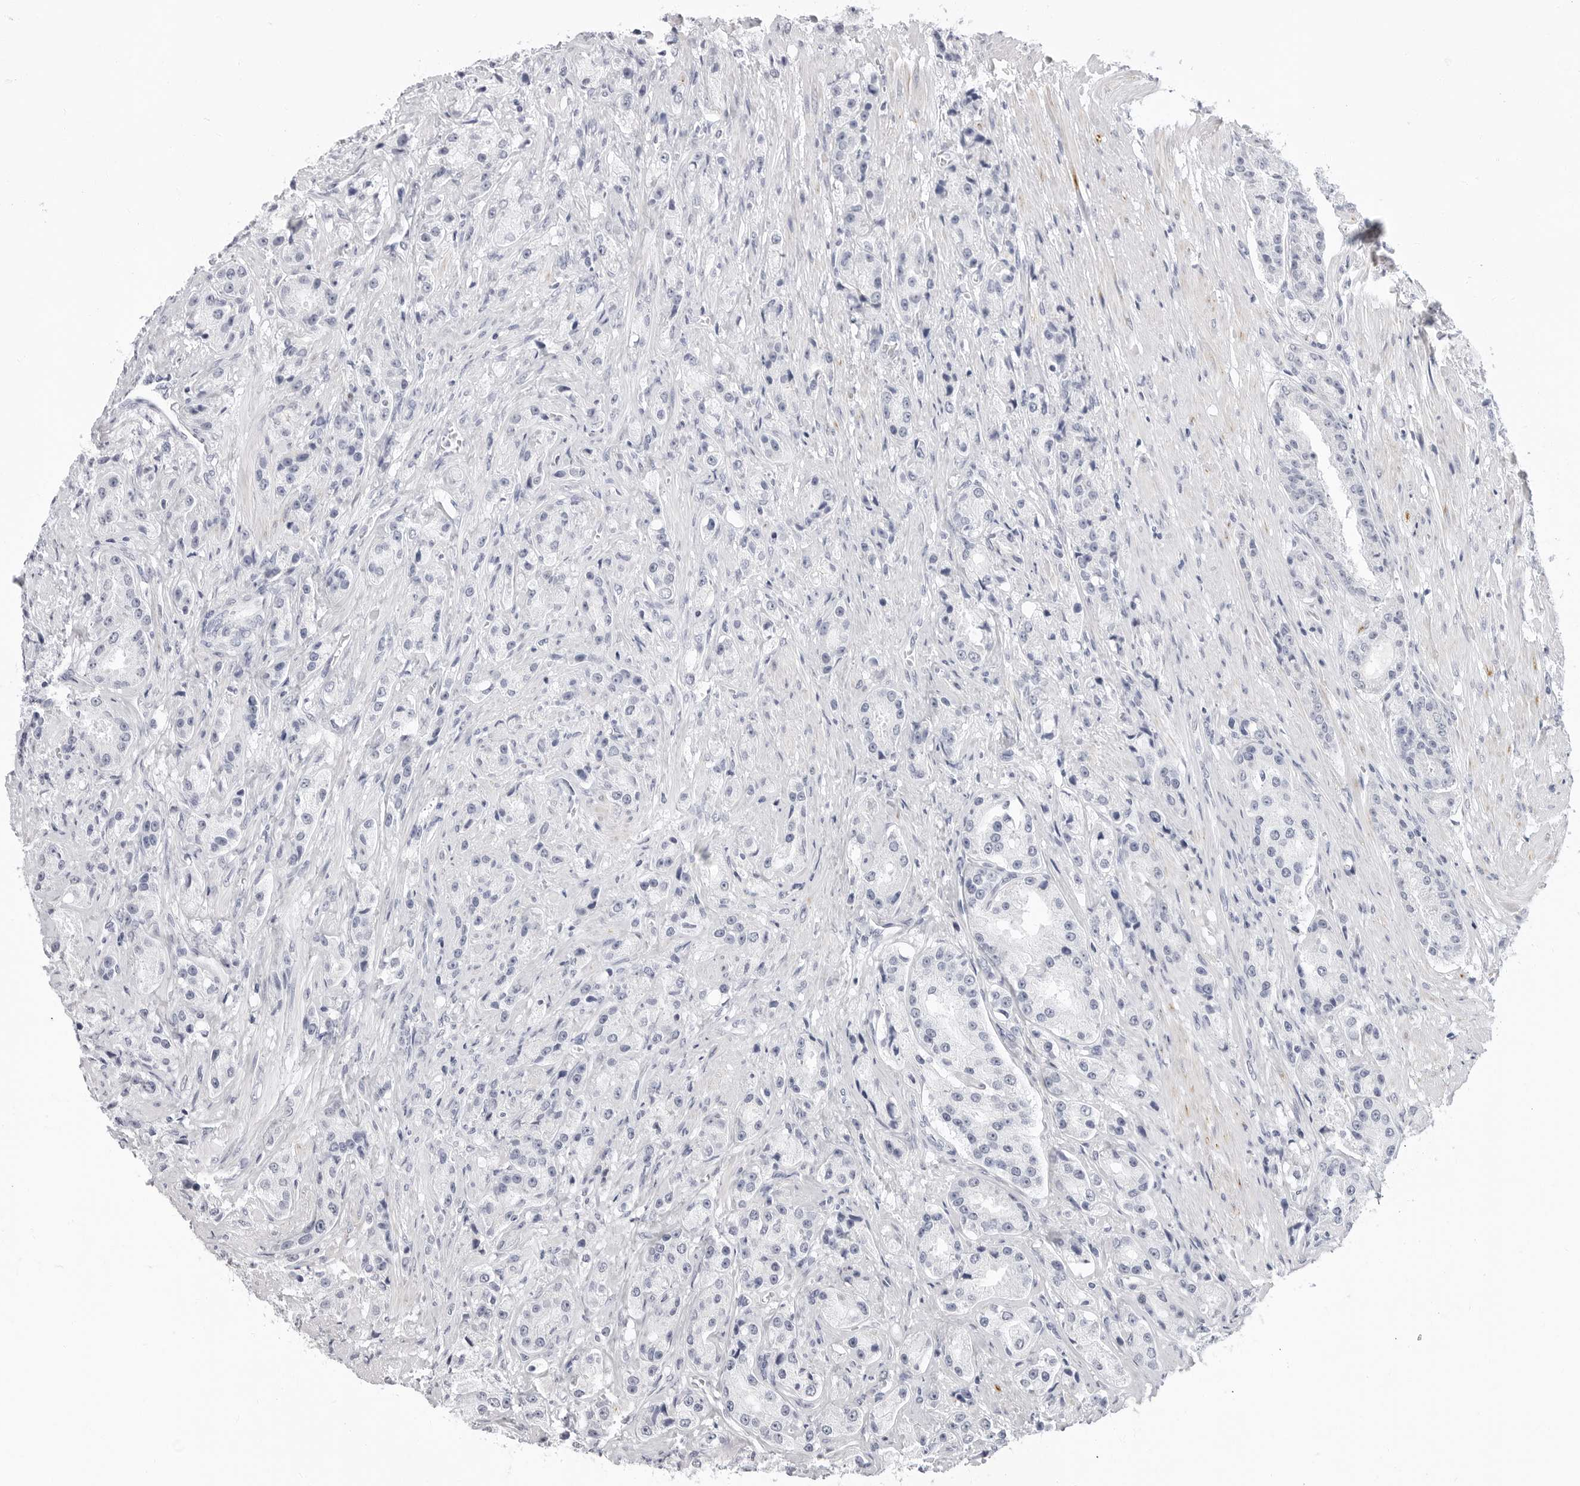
{"staining": {"intensity": "negative", "quantity": "none", "location": "none"}, "tissue": "prostate cancer", "cell_type": "Tumor cells", "image_type": "cancer", "snomed": [{"axis": "morphology", "description": "Adenocarcinoma, High grade"}, {"axis": "topography", "description": "Prostate"}], "caption": "Immunohistochemical staining of high-grade adenocarcinoma (prostate) displays no significant positivity in tumor cells.", "gene": "ERICH3", "patient": {"sex": "male", "age": 60}}